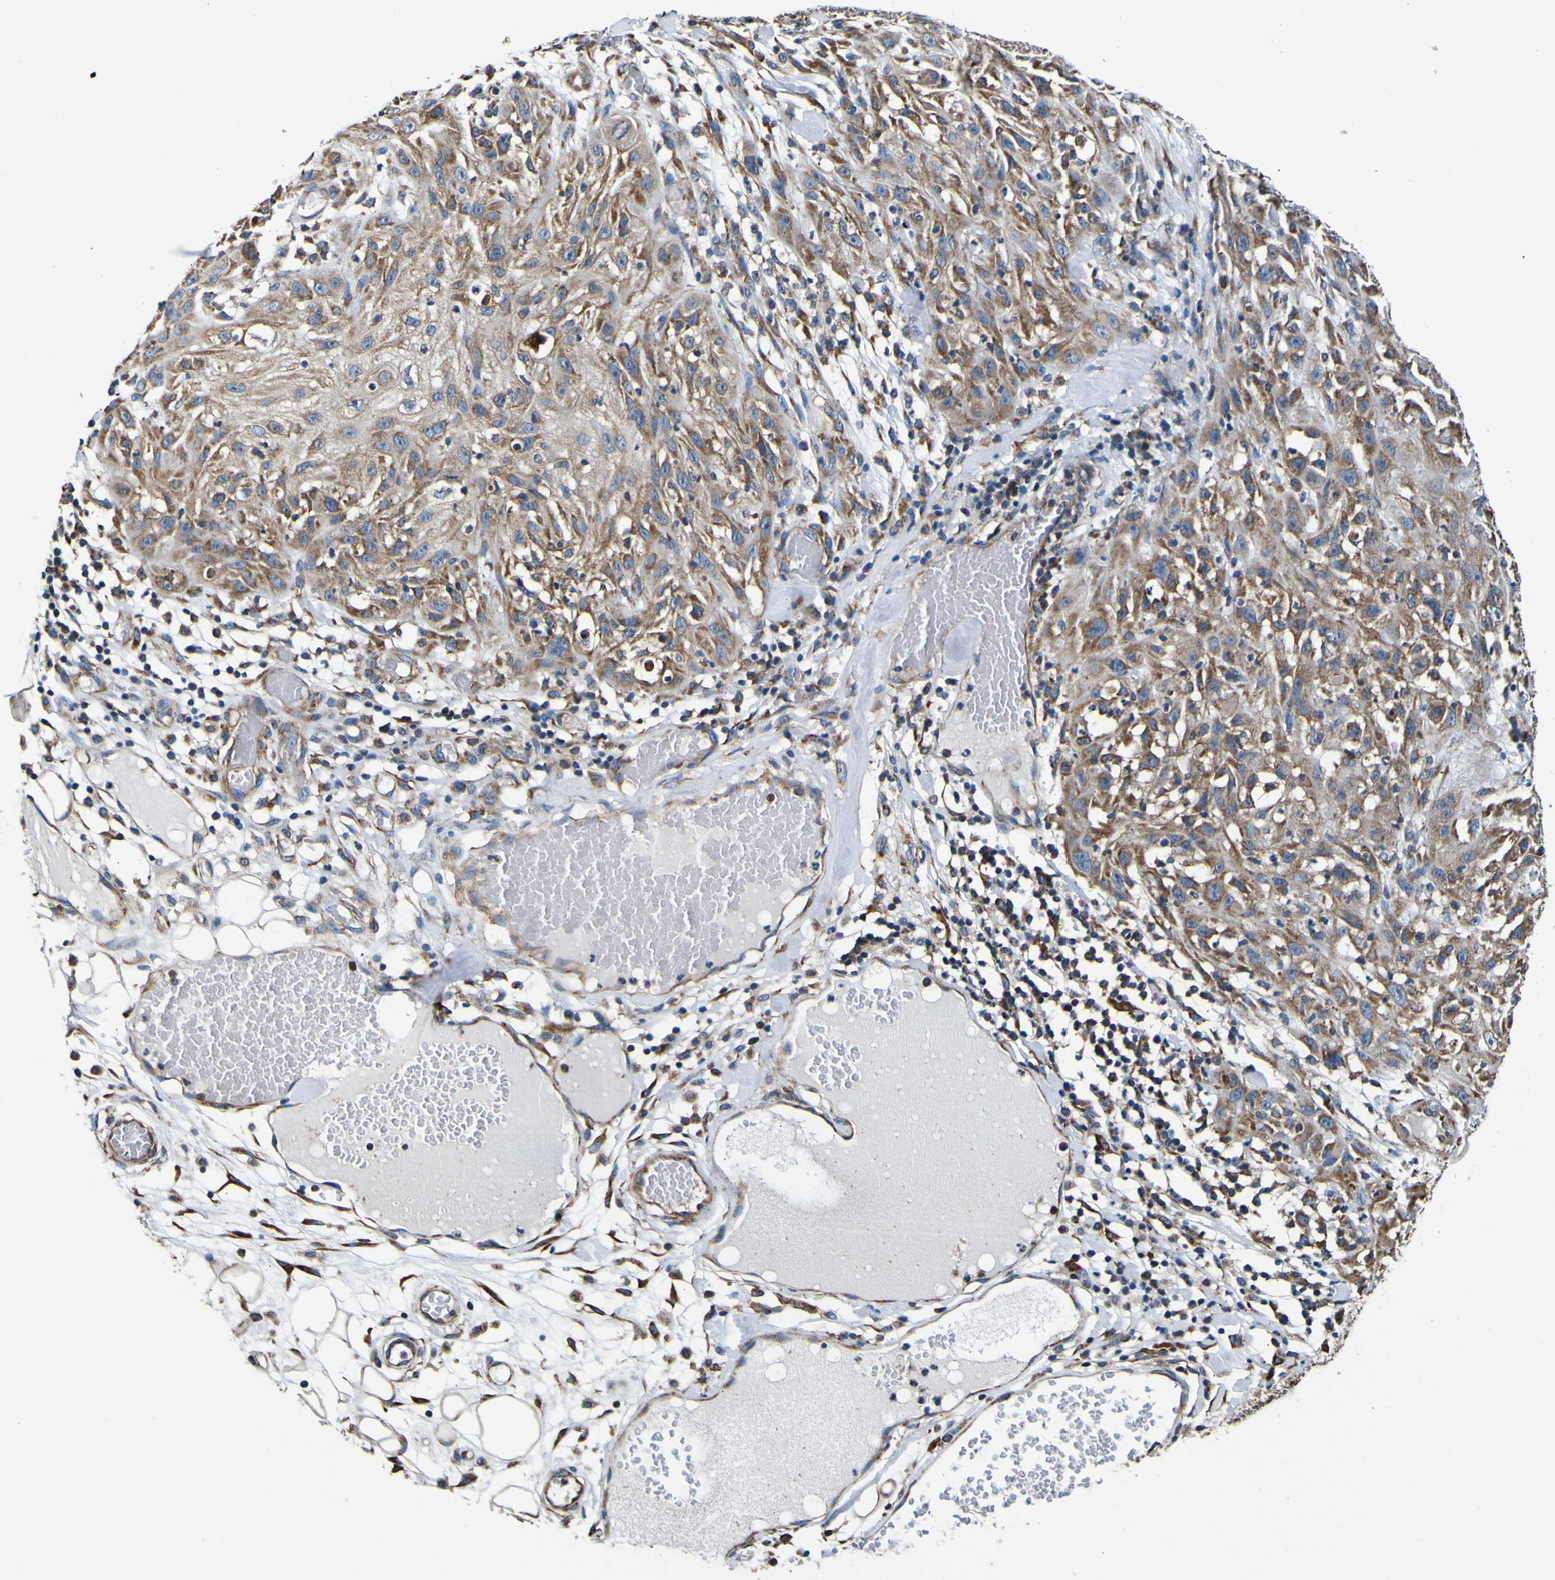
{"staining": {"intensity": "moderate", "quantity": "25%-75%", "location": "cytoplasmic/membranous"}, "tissue": "skin cancer", "cell_type": "Tumor cells", "image_type": "cancer", "snomed": [{"axis": "morphology", "description": "Squamous cell carcinoma, NOS"}, {"axis": "topography", "description": "Skin"}], "caption": "Skin squamous cell carcinoma tissue displays moderate cytoplasmic/membranous expression in approximately 25%-75% of tumor cells, visualized by immunohistochemistry.", "gene": "INPP5A", "patient": {"sex": "male", "age": 75}}